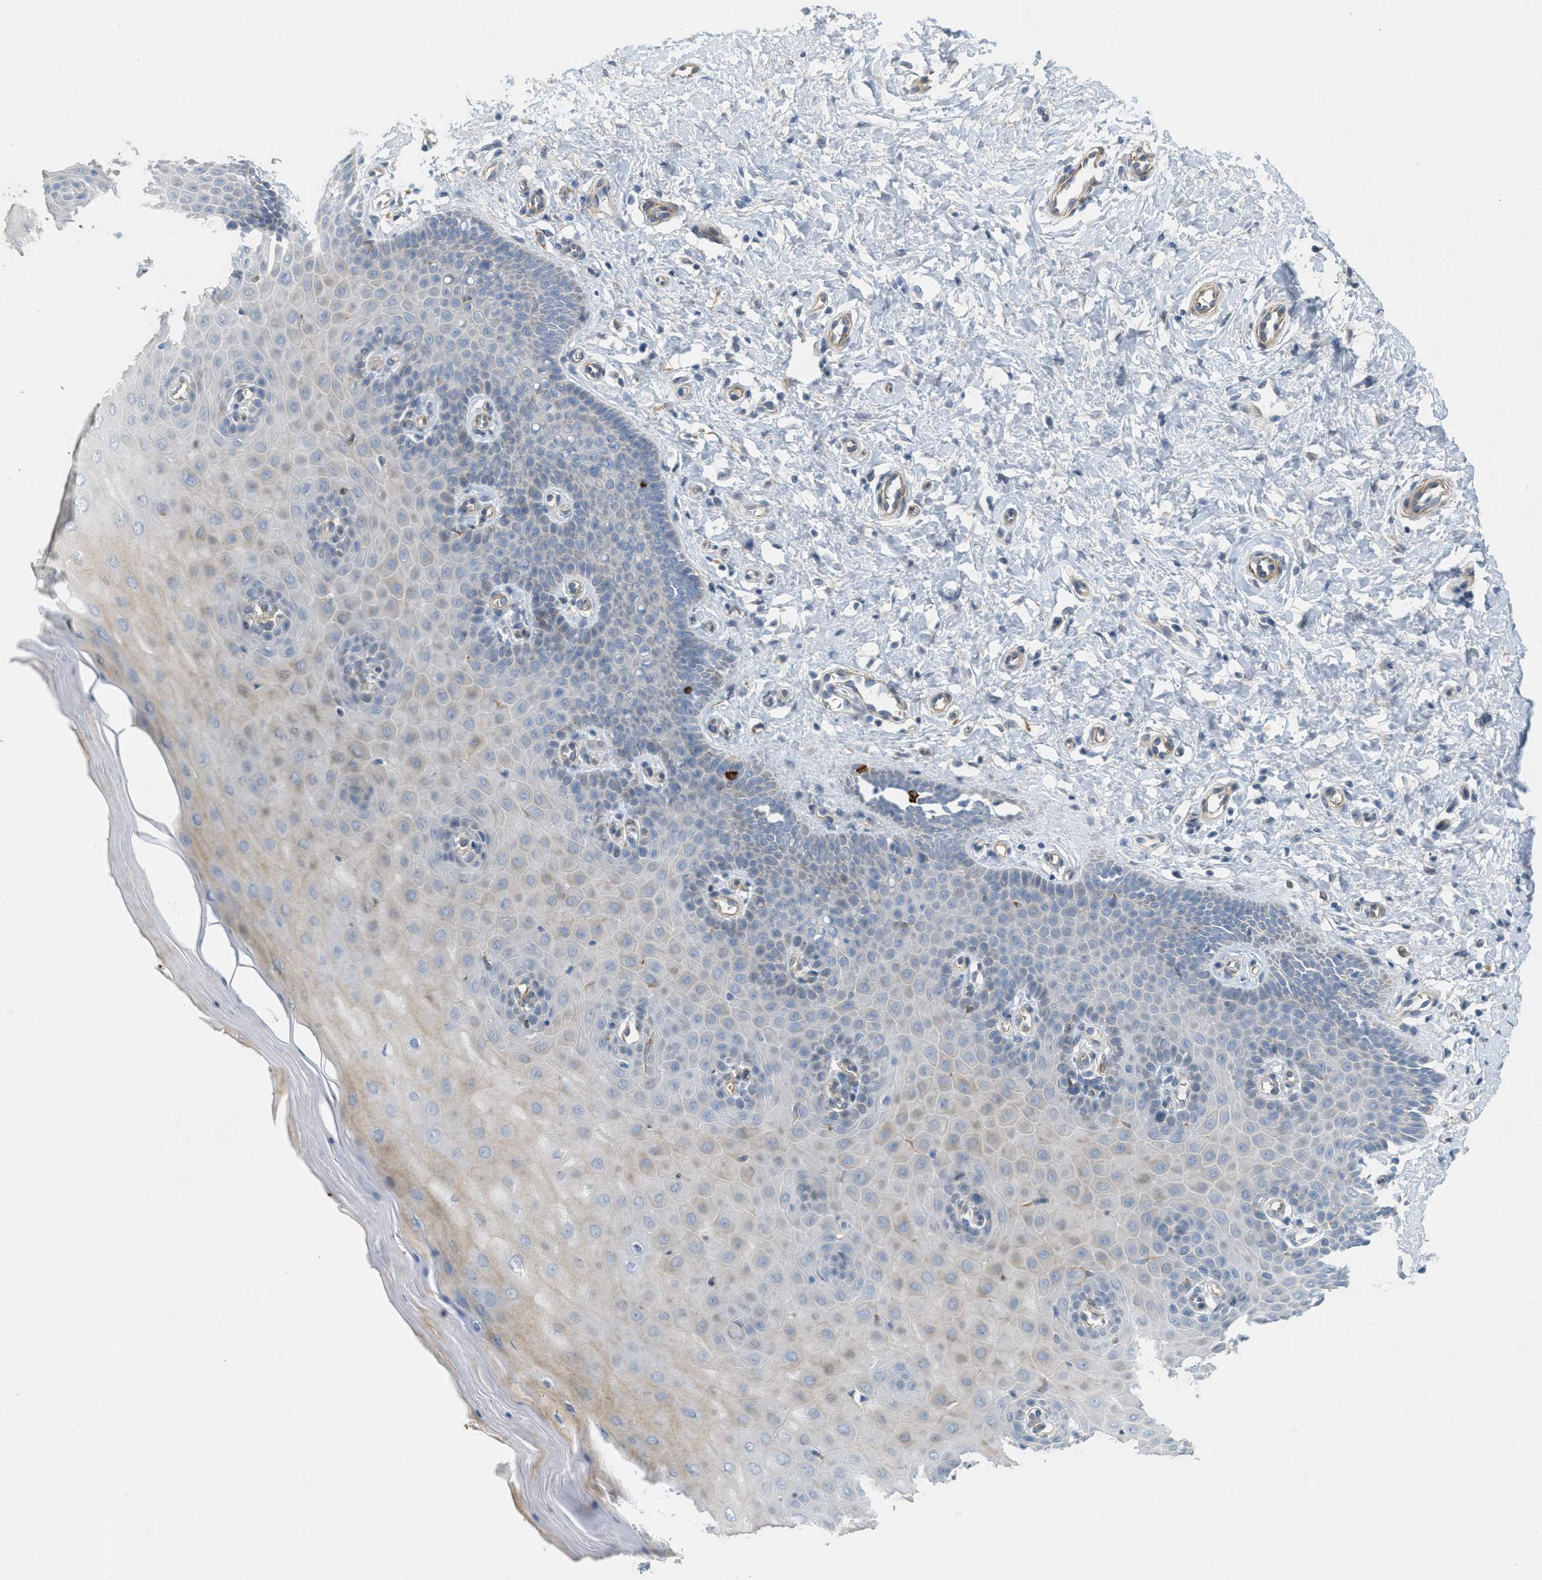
{"staining": {"intensity": "moderate", "quantity": ">75%", "location": "cytoplasmic/membranous"}, "tissue": "cervix", "cell_type": "Glandular cells", "image_type": "normal", "snomed": [{"axis": "morphology", "description": "Normal tissue, NOS"}, {"axis": "topography", "description": "Cervix"}], "caption": "Immunohistochemistry (DAB (3,3'-diaminobenzidine)) staining of normal cervix displays moderate cytoplasmic/membranous protein staining in about >75% of glandular cells.", "gene": "MRS2", "patient": {"sex": "female", "age": 55}}